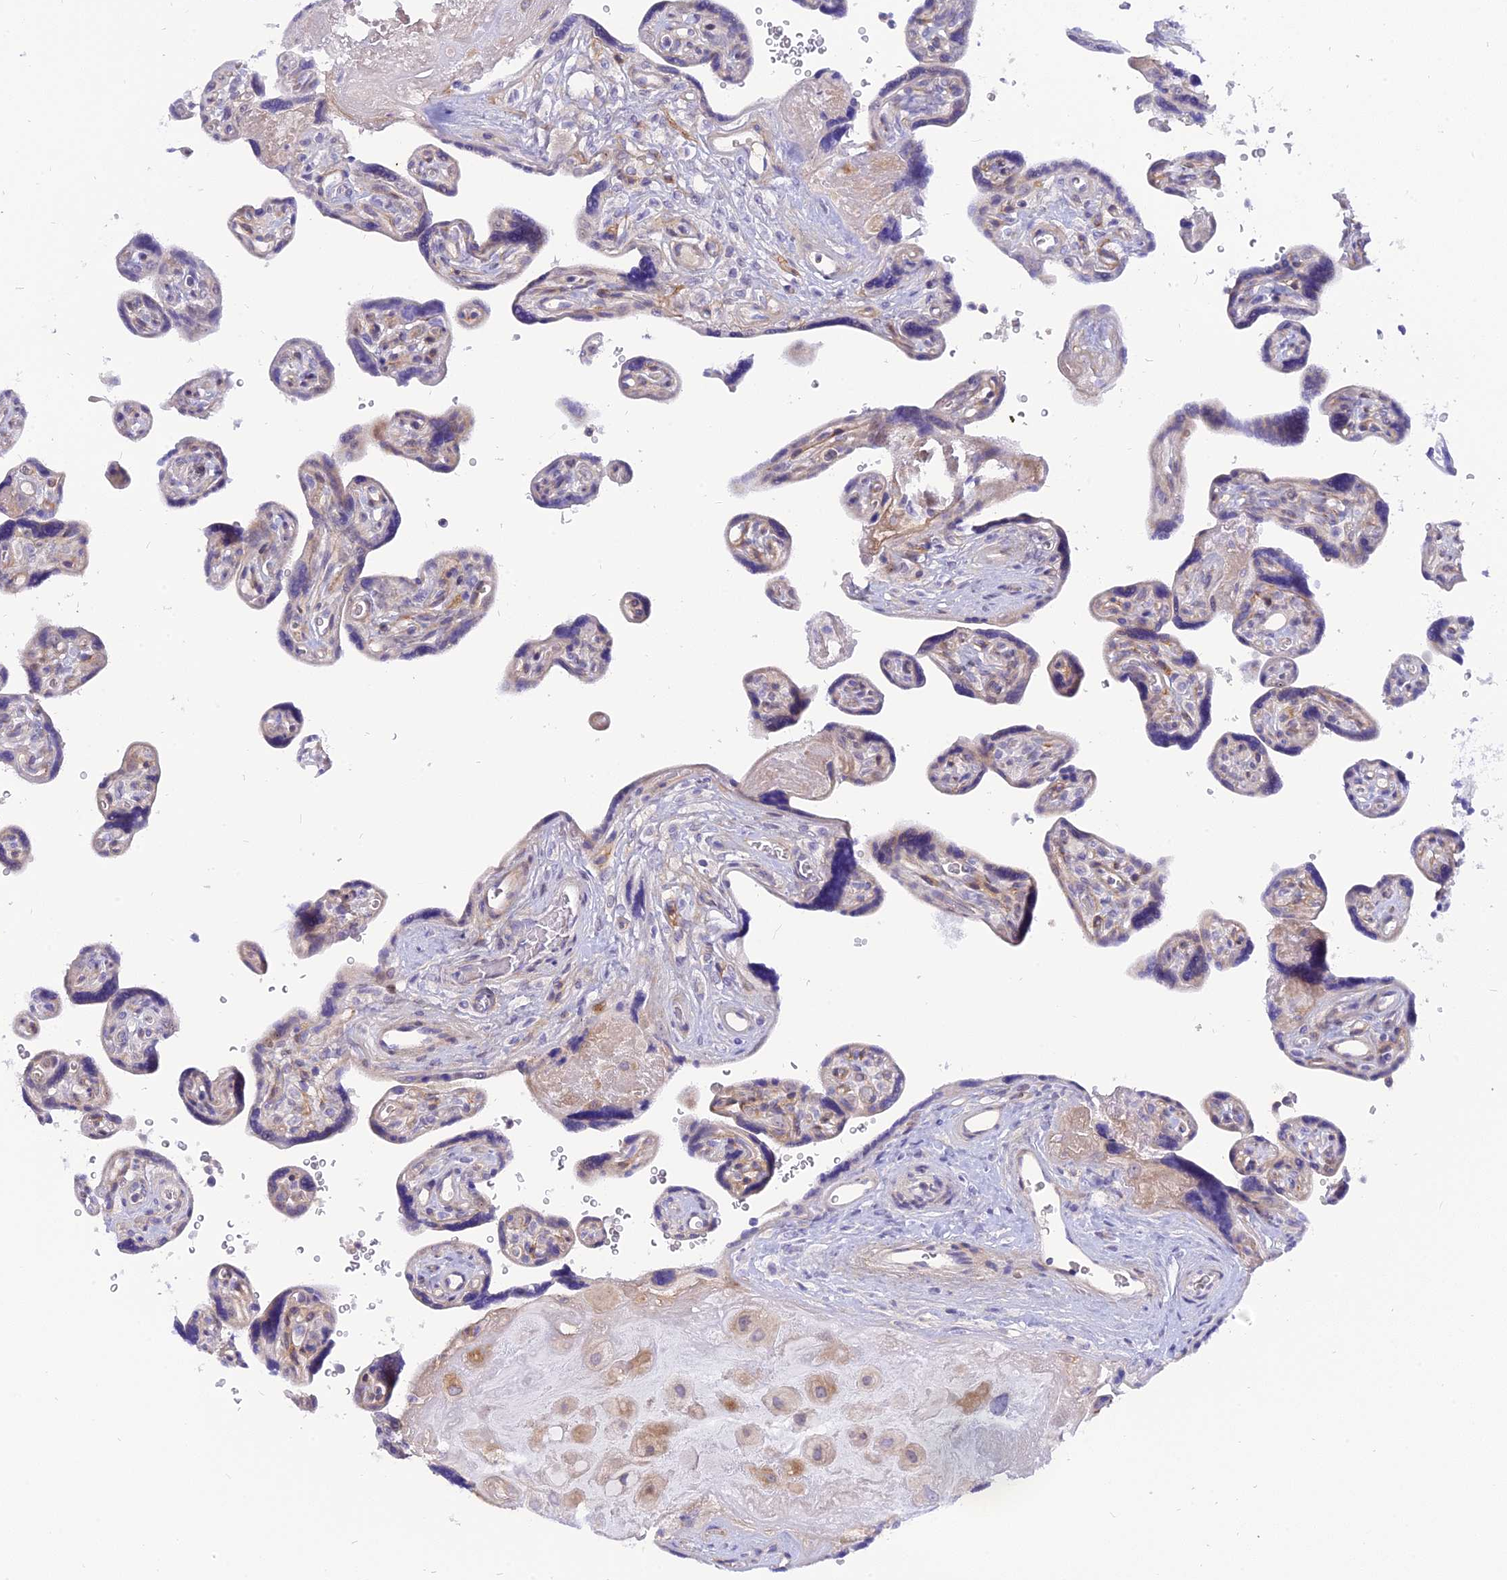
{"staining": {"intensity": "weak", "quantity": "<25%", "location": "cytoplasmic/membranous"}, "tissue": "placenta", "cell_type": "Trophoblastic cells", "image_type": "normal", "snomed": [{"axis": "morphology", "description": "Normal tissue, NOS"}, {"axis": "topography", "description": "Placenta"}], "caption": "IHC micrograph of unremarkable placenta: human placenta stained with DAB (3,3'-diaminobenzidine) shows no significant protein positivity in trophoblastic cells. The staining is performed using DAB (3,3'-diaminobenzidine) brown chromogen with nuclei counter-stained in using hematoxylin.", "gene": "MBD3L1", "patient": {"sex": "female", "age": 39}}